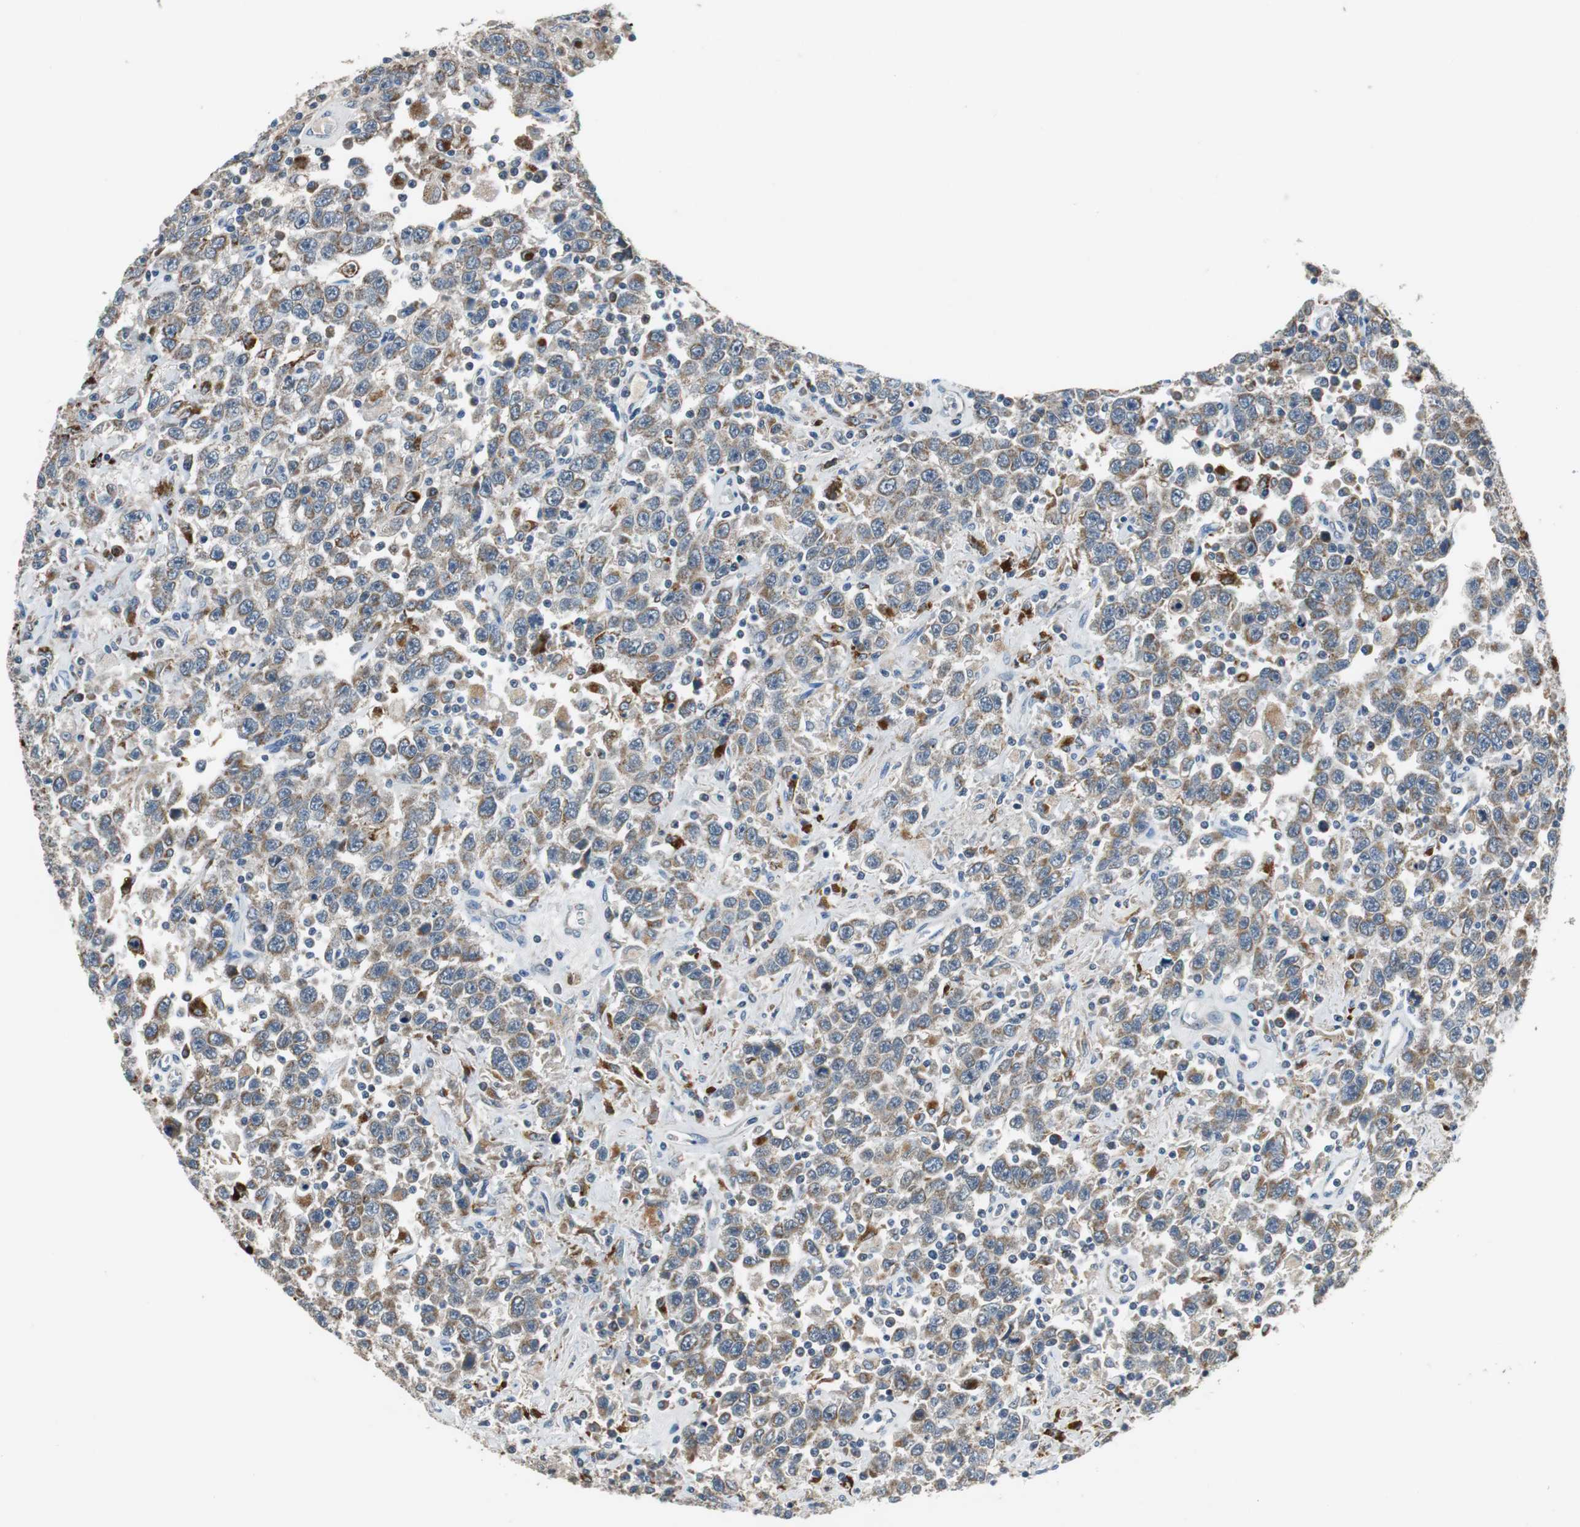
{"staining": {"intensity": "moderate", "quantity": ">75%", "location": "cytoplasmic/membranous"}, "tissue": "testis cancer", "cell_type": "Tumor cells", "image_type": "cancer", "snomed": [{"axis": "morphology", "description": "Seminoma, NOS"}, {"axis": "topography", "description": "Testis"}], "caption": "Tumor cells display moderate cytoplasmic/membranous positivity in about >75% of cells in testis cancer.", "gene": "NLGN1", "patient": {"sex": "male", "age": 41}}